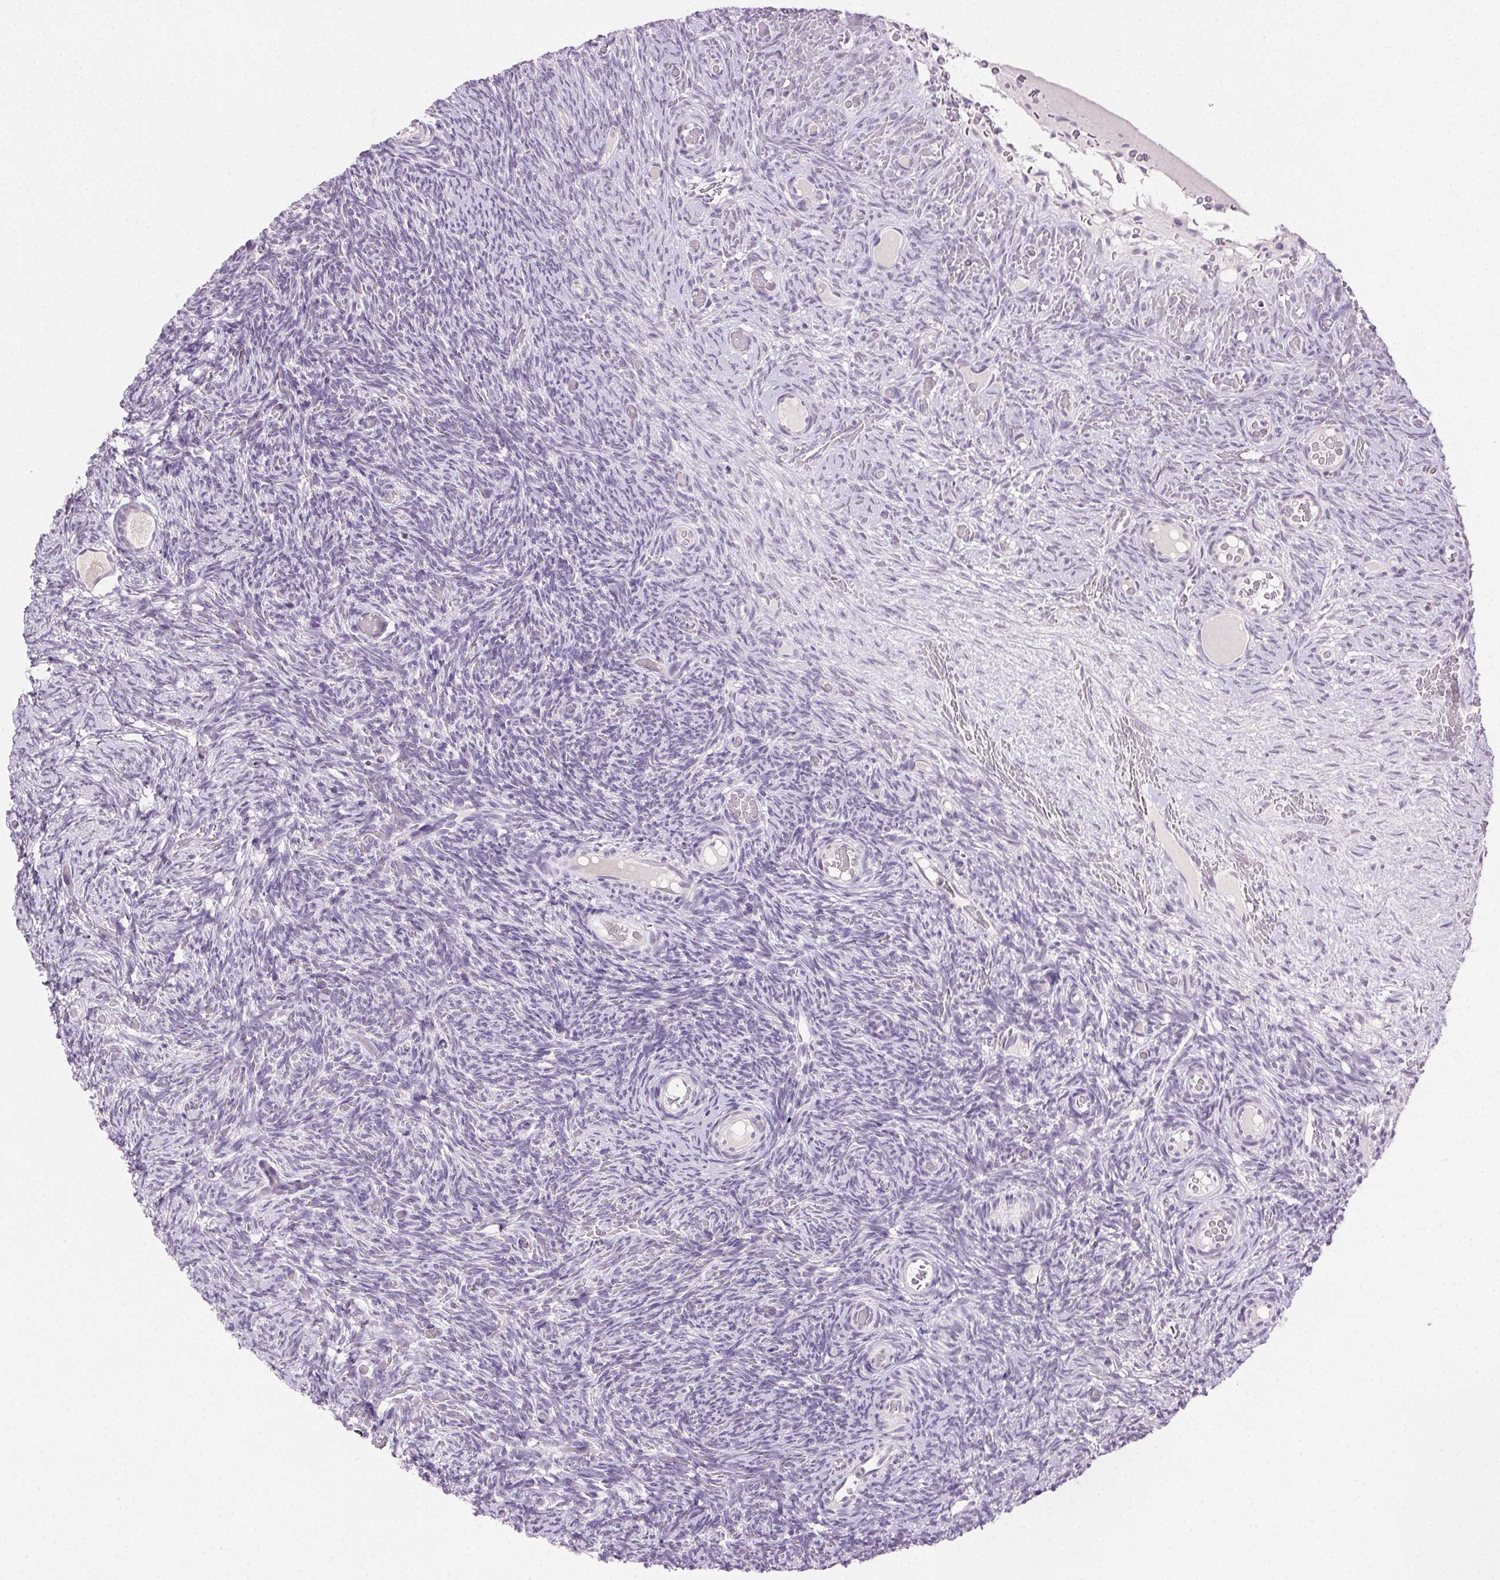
{"staining": {"intensity": "negative", "quantity": "none", "location": "none"}, "tissue": "ovary", "cell_type": "Follicle cells", "image_type": "normal", "snomed": [{"axis": "morphology", "description": "Normal tissue, NOS"}, {"axis": "topography", "description": "Ovary"}], "caption": "Protein analysis of normal ovary demonstrates no significant staining in follicle cells. Brightfield microscopy of IHC stained with DAB (brown) and hematoxylin (blue), captured at high magnification.", "gene": "CLDN10", "patient": {"sex": "female", "age": 34}}